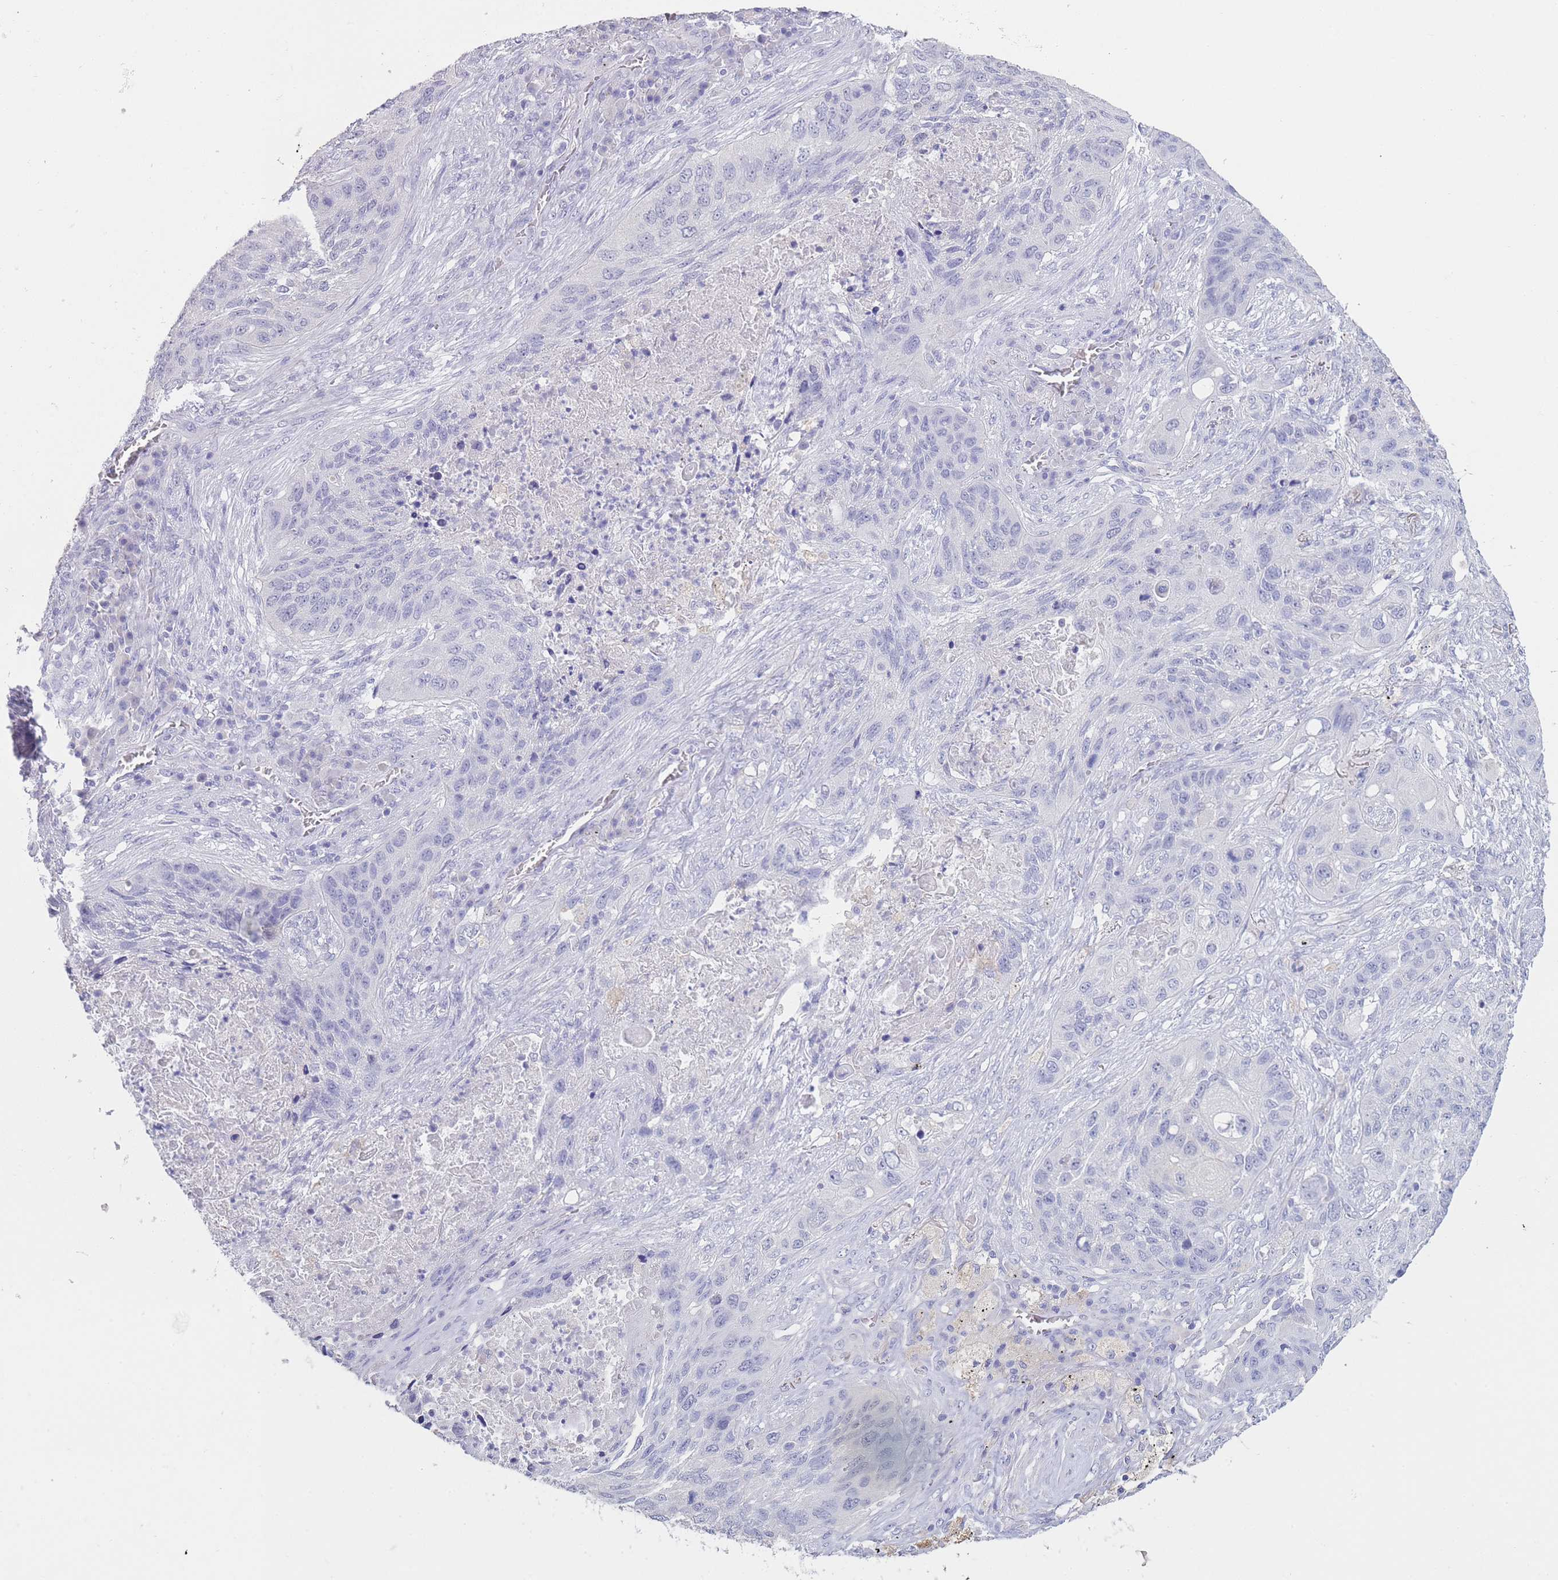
{"staining": {"intensity": "negative", "quantity": "none", "location": "none"}, "tissue": "lung cancer", "cell_type": "Tumor cells", "image_type": "cancer", "snomed": [{"axis": "morphology", "description": "Squamous cell carcinoma, NOS"}, {"axis": "topography", "description": "Lung"}], "caption": "Tumor cells show no significant protein expression in squamous cell carcinoma (lung).", "gene": "CD37", "patient": {"sex": "female", "age": 63}}